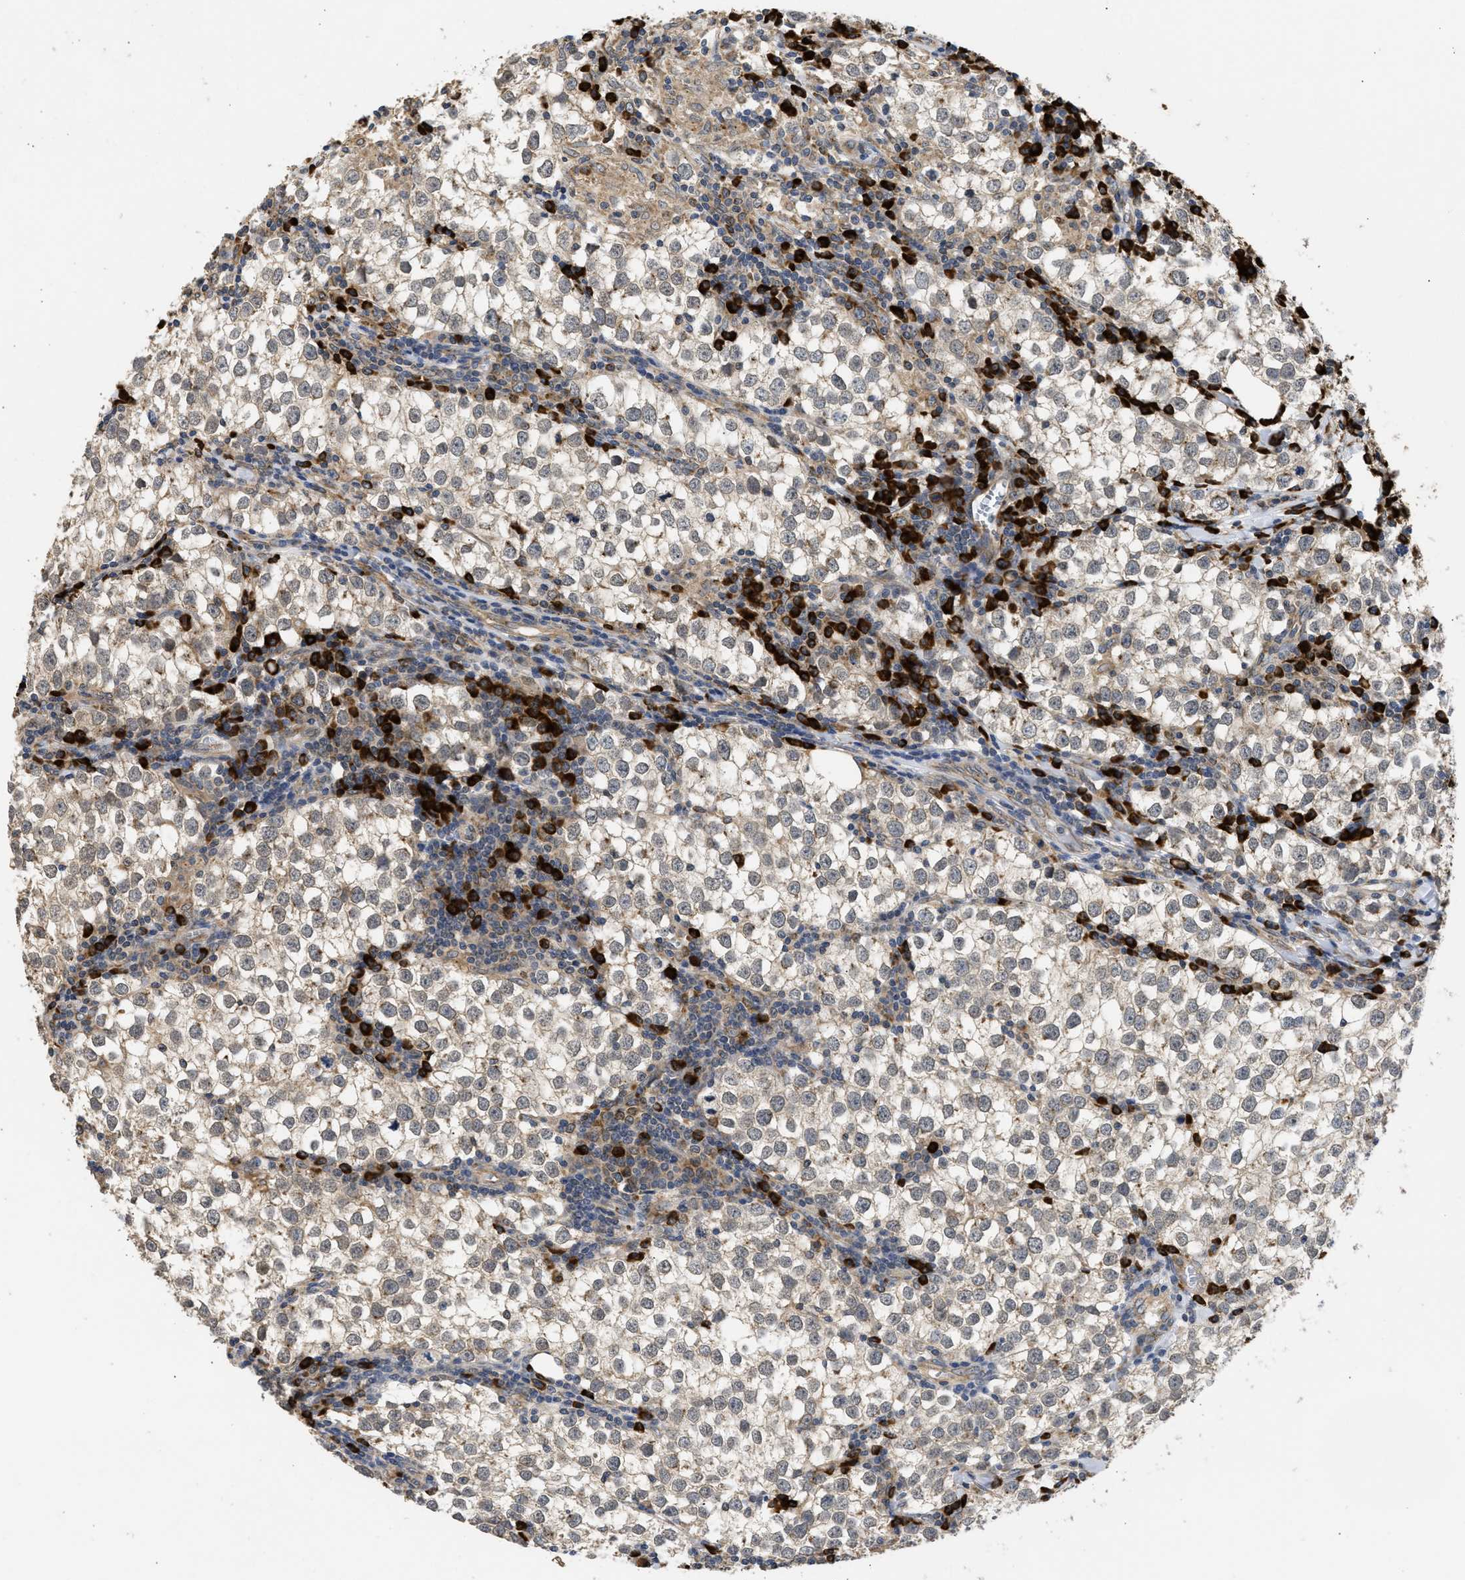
{"staining": {"intensity": "weak", "quantity": ">75%", "location": "cytoplasmic/membranous"}, "tissue": "testis cancer", "cell_type": "Tumor cells", "image_type": "cancer", "snomed": [{"axis": "morphology", "description": "Seminoma, NOS"}, {"axis": "morphology", "description": "Carcinoma, Embryonal, NOS"}, {"axis": "topography", "description": "Testis"}], "caption": "Immunohistochemical staining of seminoma (testis) exhibits weak cytoplasmic/membranous protein positivity in approximately >75% of tumor cells.", "gene": "DNAJC1", "patient": {"sex": "male", "age": 36}}